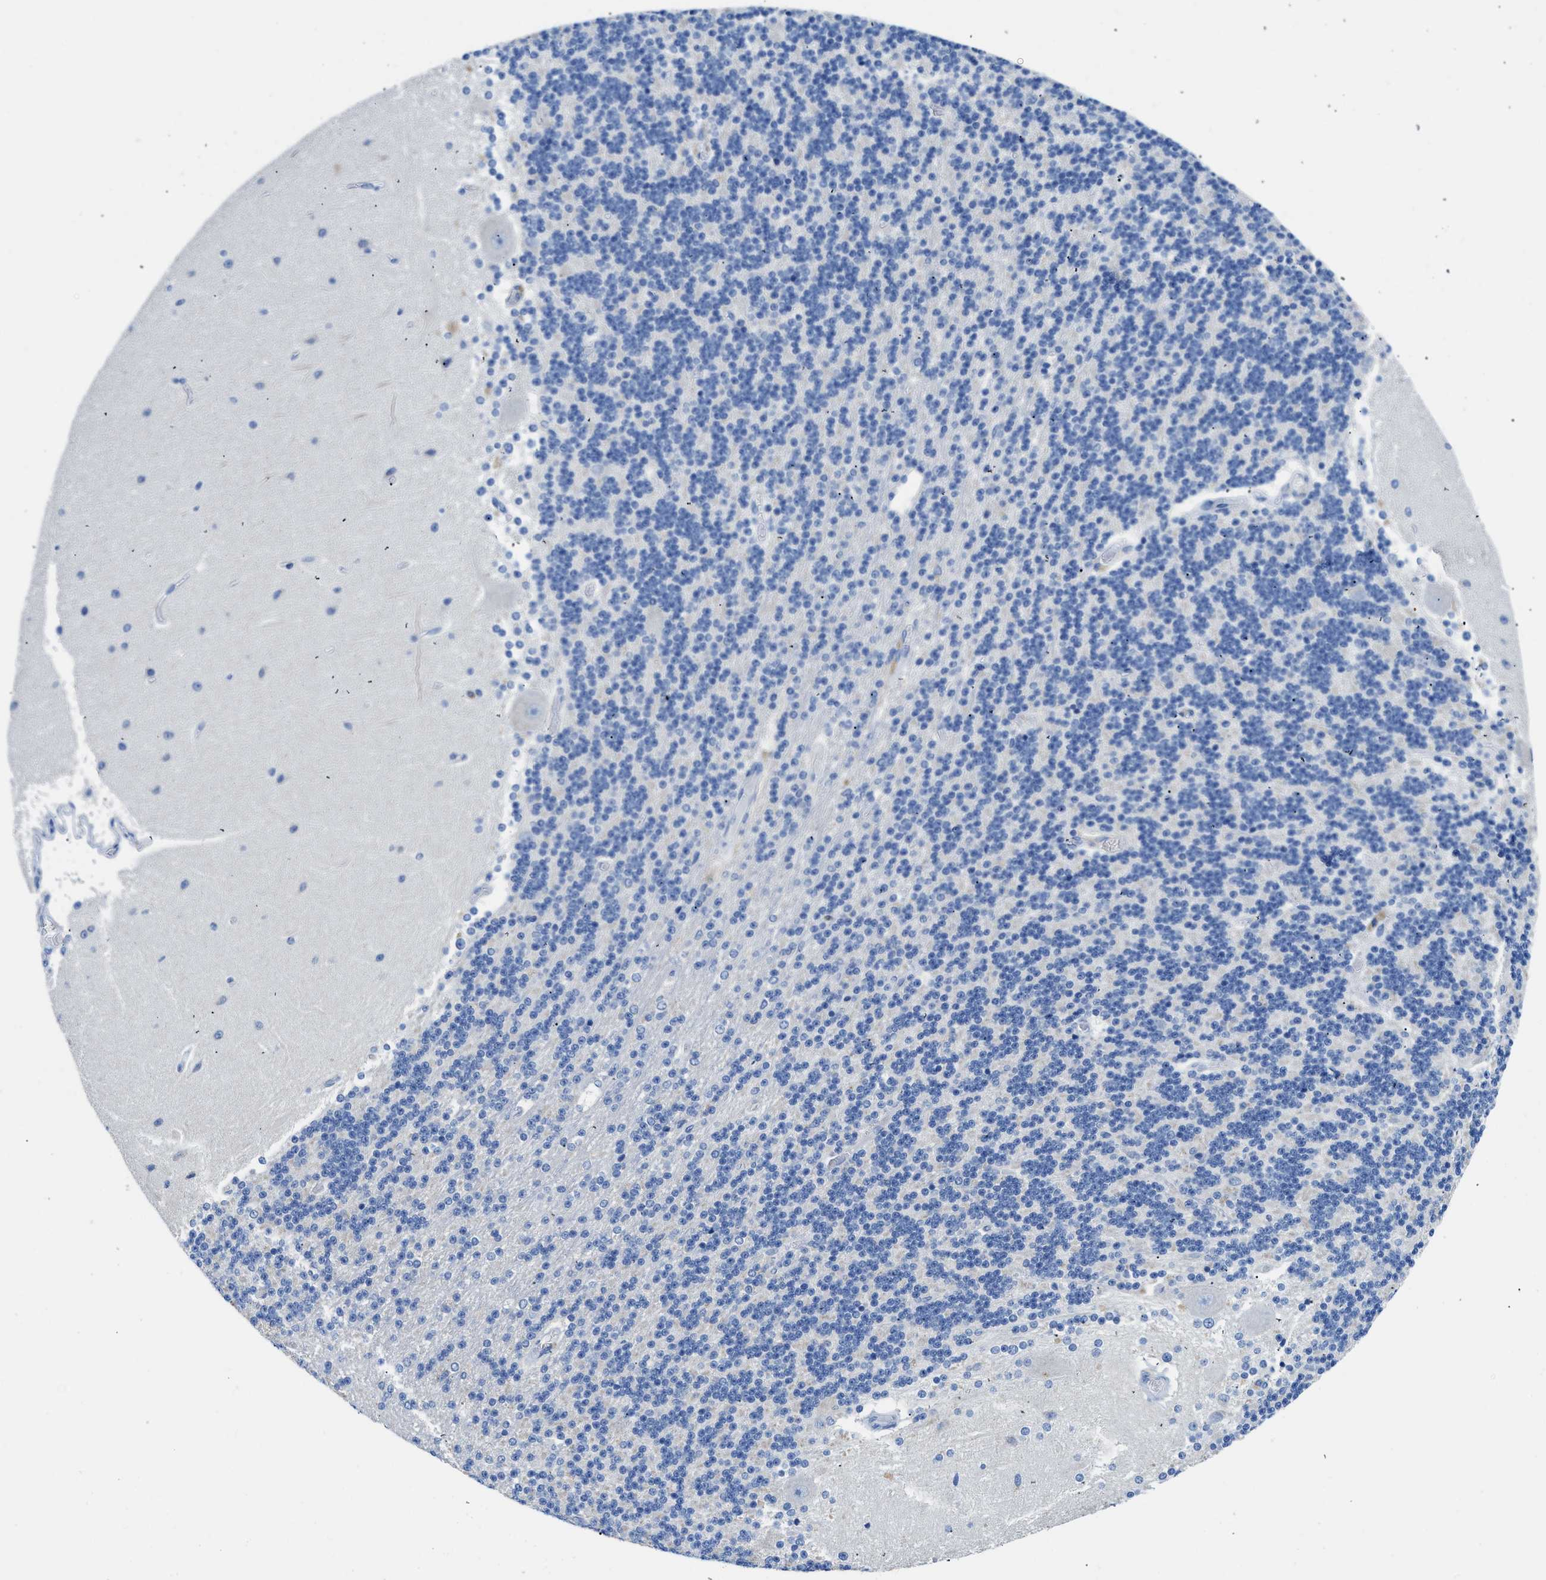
{"staining": {"intensity": "negative", "quantity": "none", "location": "none"}, "tissue": "cerebellum", "cell_type": "Cells in granular layer", "image_type": "normal", "snomed": [{"axis": "morphology", "description": "Normal tissue, NOS"}, {"axis": "topography", "description": "Cerebellum"}], "caption": "Protein analysis of normal cerebellum demonstrates no significant staining in cells in granular layer.", "gene": "NEB", "patient": {"sex": "female", "age": 54}}